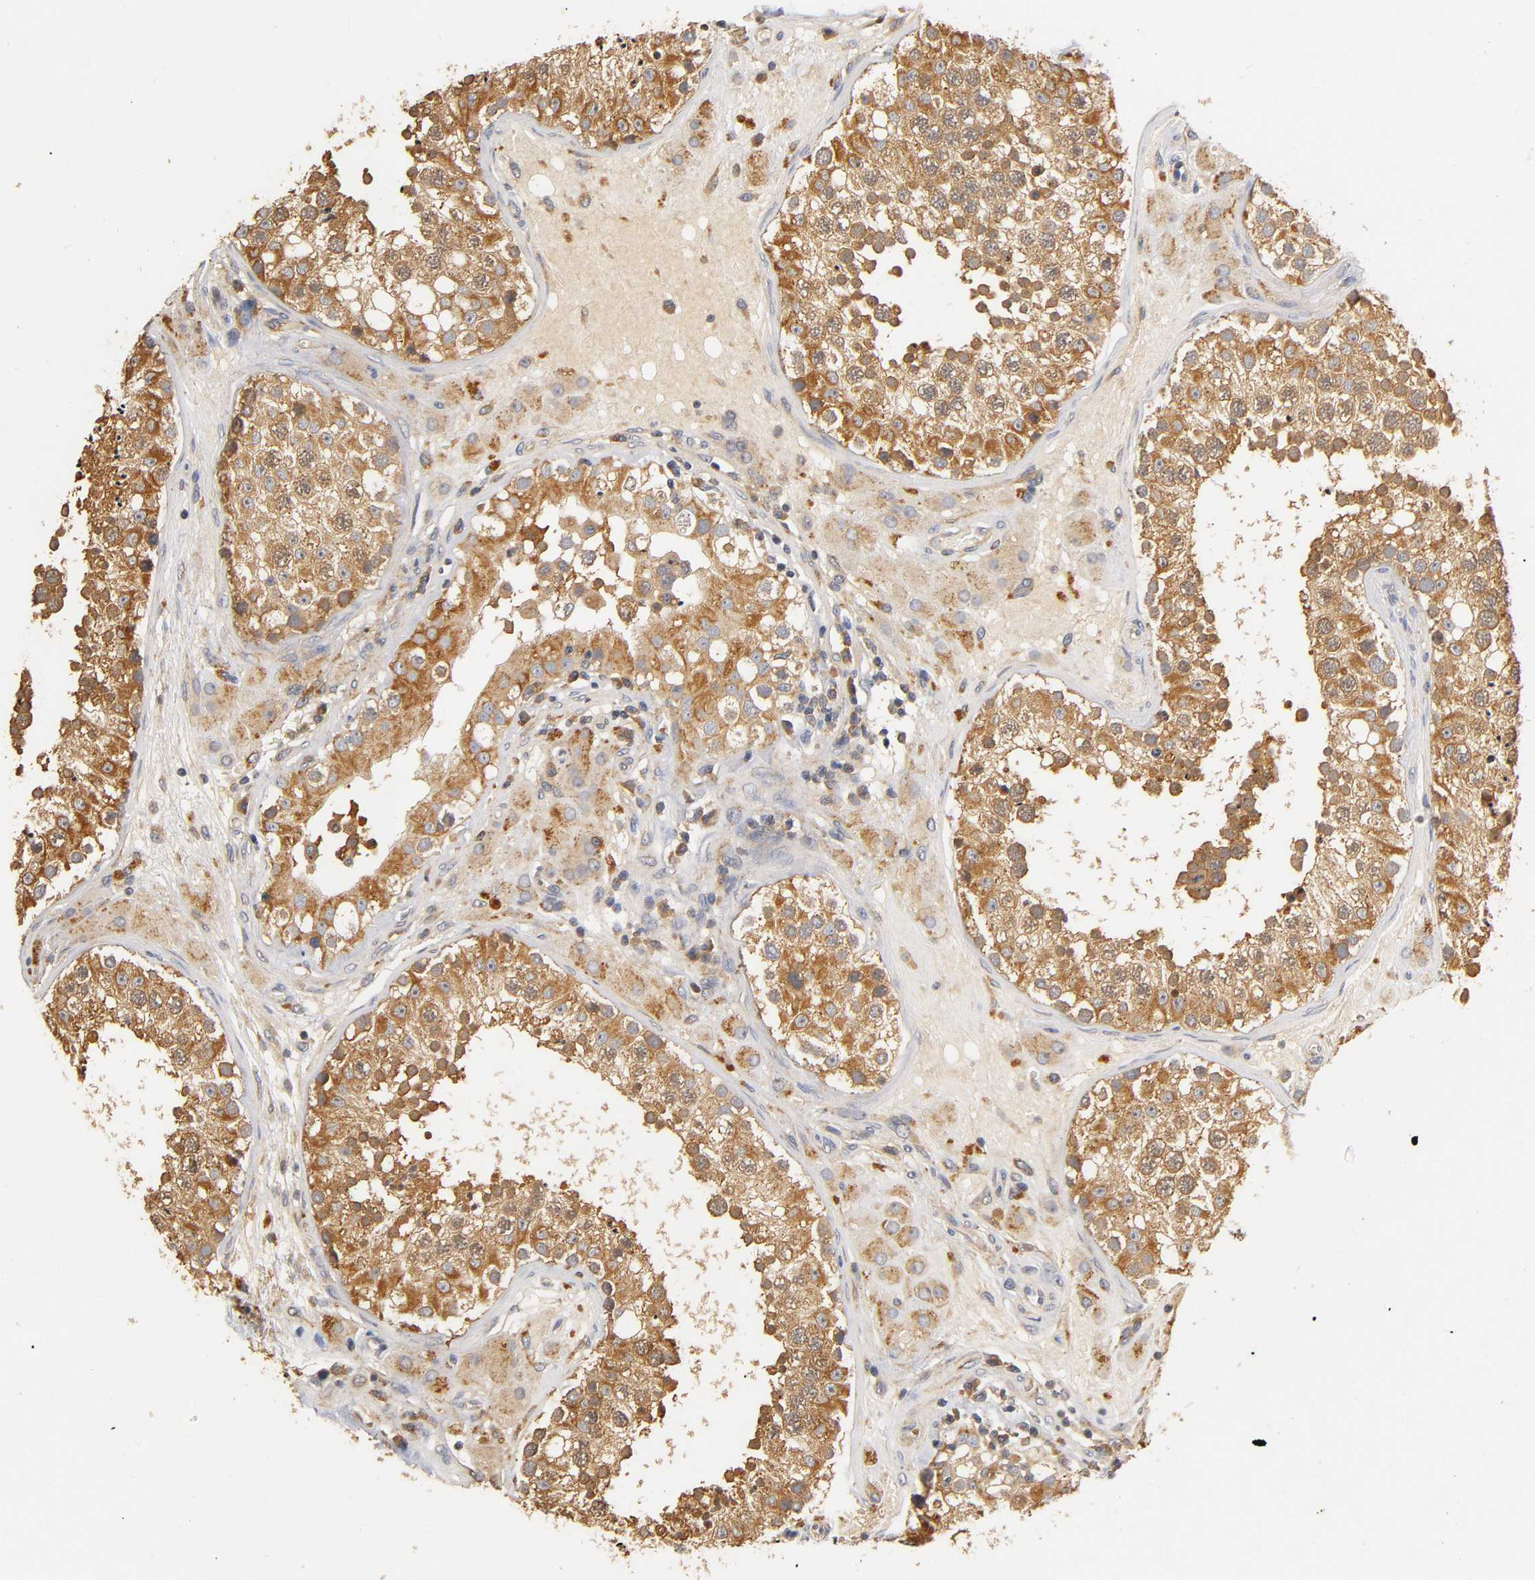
{"staining": {"intensity": "strong", "quantity": ">75%", "location": "cytoplasmic/membranous"}, "tissue": "testis", "cell_type": "Cells in seminiferous ducts", "image_type": "normal", "snomed": [{"axis": "morphology", "description": "Normal tissue, NOS"}, {"axis": "topography", "description": "Testis"}], "caption": "Human testis stained with a brown dye displays strong cytoplasmic/membranous positive staining in about >75% of cells in seminiferous ducts.", "gene": "SCAP", "patient": {"sex": "male", "age": 26}}